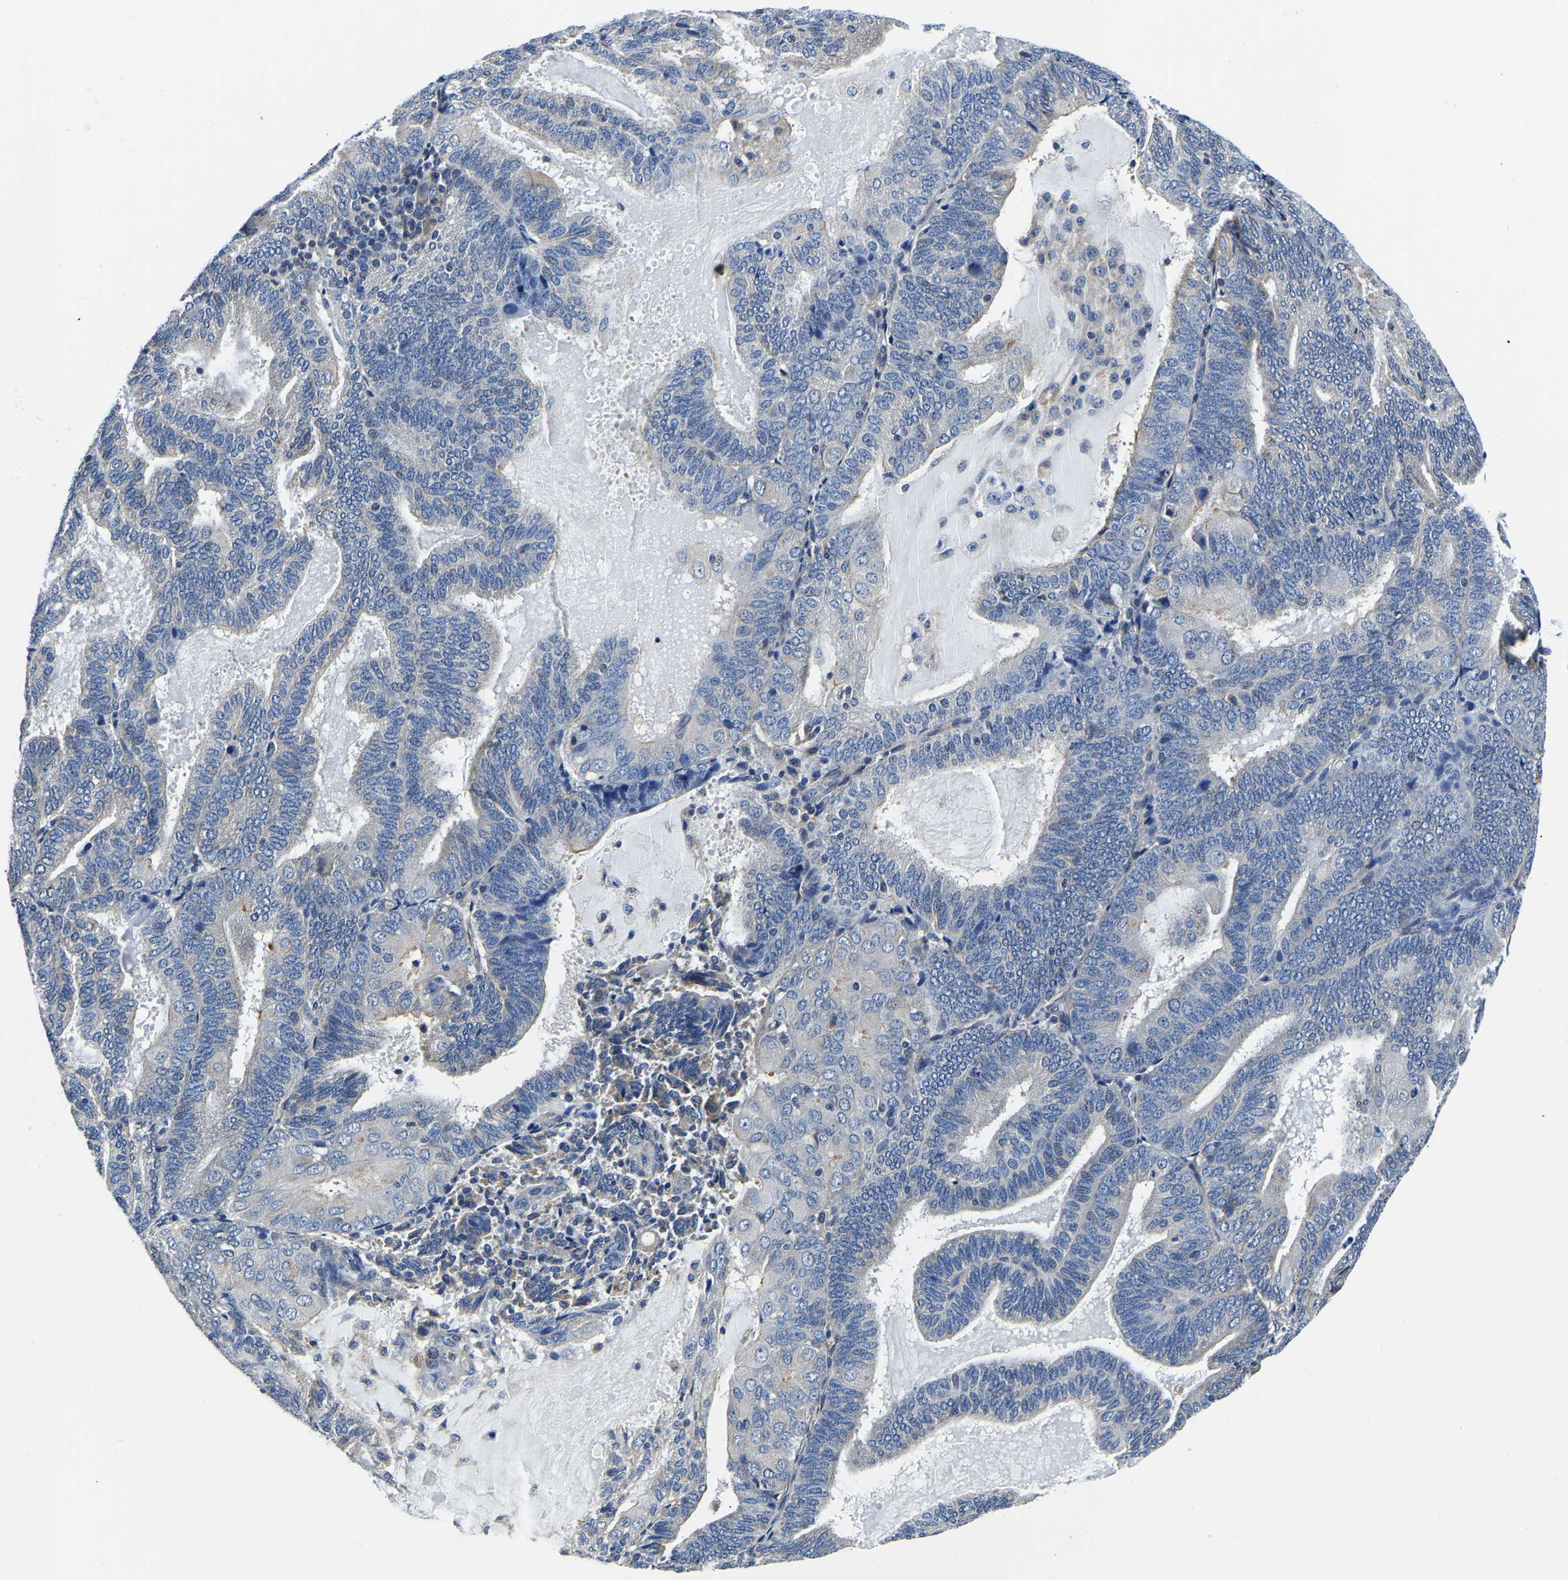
{"staining": {"intensity": "negative", "quantity": "none", "location": "none"}, "tissue": "endometrial cancer", "cell_type": "Tumor cells", "image_type": "cancer", "snomed": [{"axis": "morphology", "description": "Adenocarcinoma, NOS"}, {"axis": "topography", "description": "Endometrium"}], "caption": "Endometrial cancer was stained to show a protein in brown. There is no significant expression in tumor cells.", "gene": "KCTD17", "patient": {"sex": "female", "age": 81}}